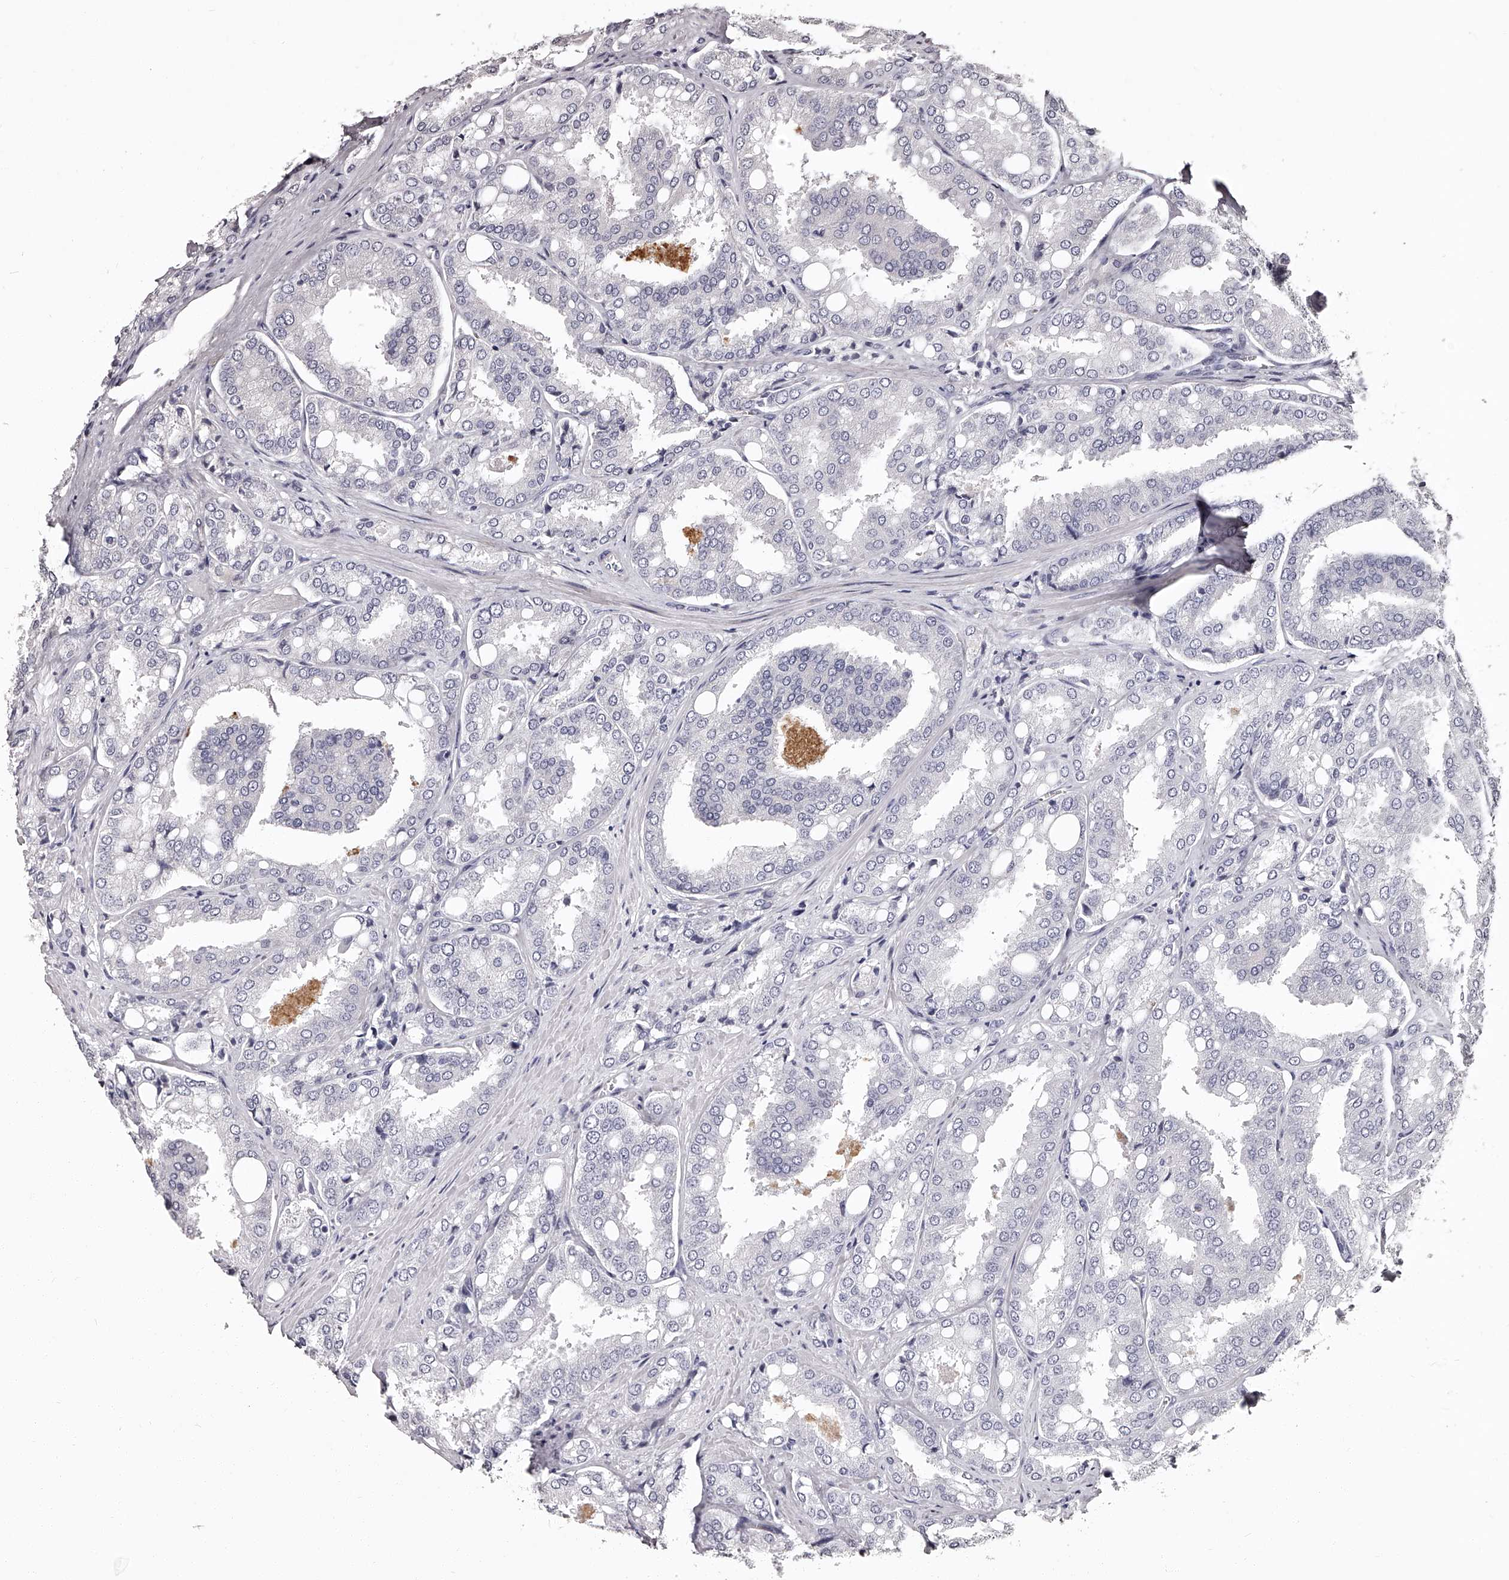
{"staining": {"intensity": "negative", "quantity": "none", "location": "none"}, "tissue": "prostate cancer", "cell_type": "Tumor cells", "image_type": "cancer", "snomed": [{"axis": "morphology", "description": "Adenocarcinoma, High grade"}, {"axis": "topography", "description": "Prostate"}], "caption": "IHC image of neoplastic tissue: prostate adenocarcinoma (high-grade) stained with DAB (3,3'-diaminobenzidine) demonstrates no significant protein positivity in tumor cells.", "gene": "RSC1A1", "patient": {"sex": "male", "age": 50}}